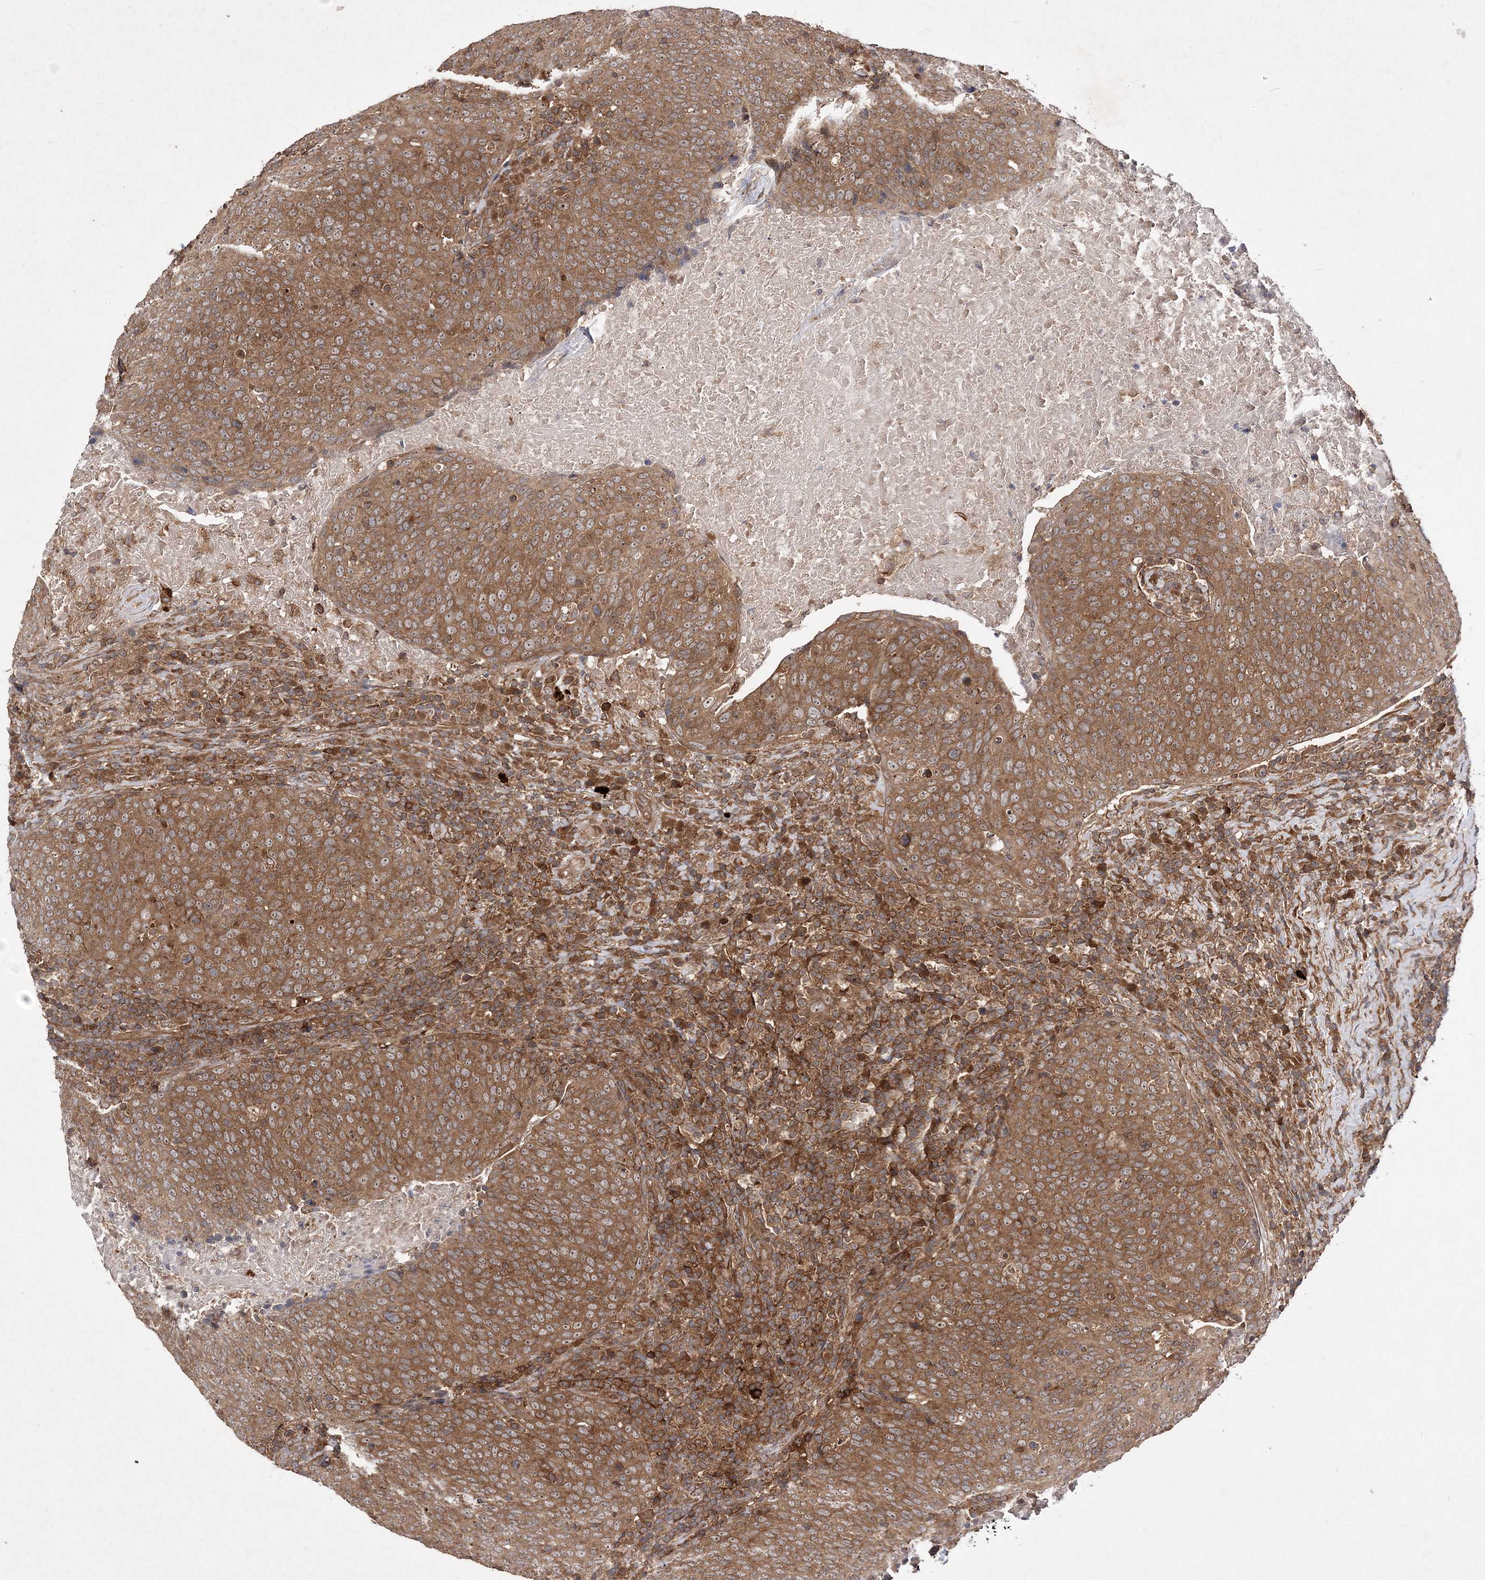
{"staining": {"intensity": "moderate", "quantity": ">75%", "location": "cytoplasmic/membranous,nuclear"}, "tissue": "head and neck cancer", "cell_type": "Tumor cells", "image_type": "cancer", "snomed": [{"axis": "morphology", "description": "Squamous cell carcinoma, NOS"}, {"axis": "morphology", "description": "Squamous cell carcinoma, metastatic, NOS"}, {"axis": "topography", "description": "Lymph node"}, {"axis": "topography", "description": "Head-Neck"}], "caption": "A micrograph of human head and neck cancer stained for a protein shows moderate cytoplasmic/membranous and nuclear brown staining in tumor cells.", "gene": "TMEM9B", "patient": {"sex": "male", "age": 62}}